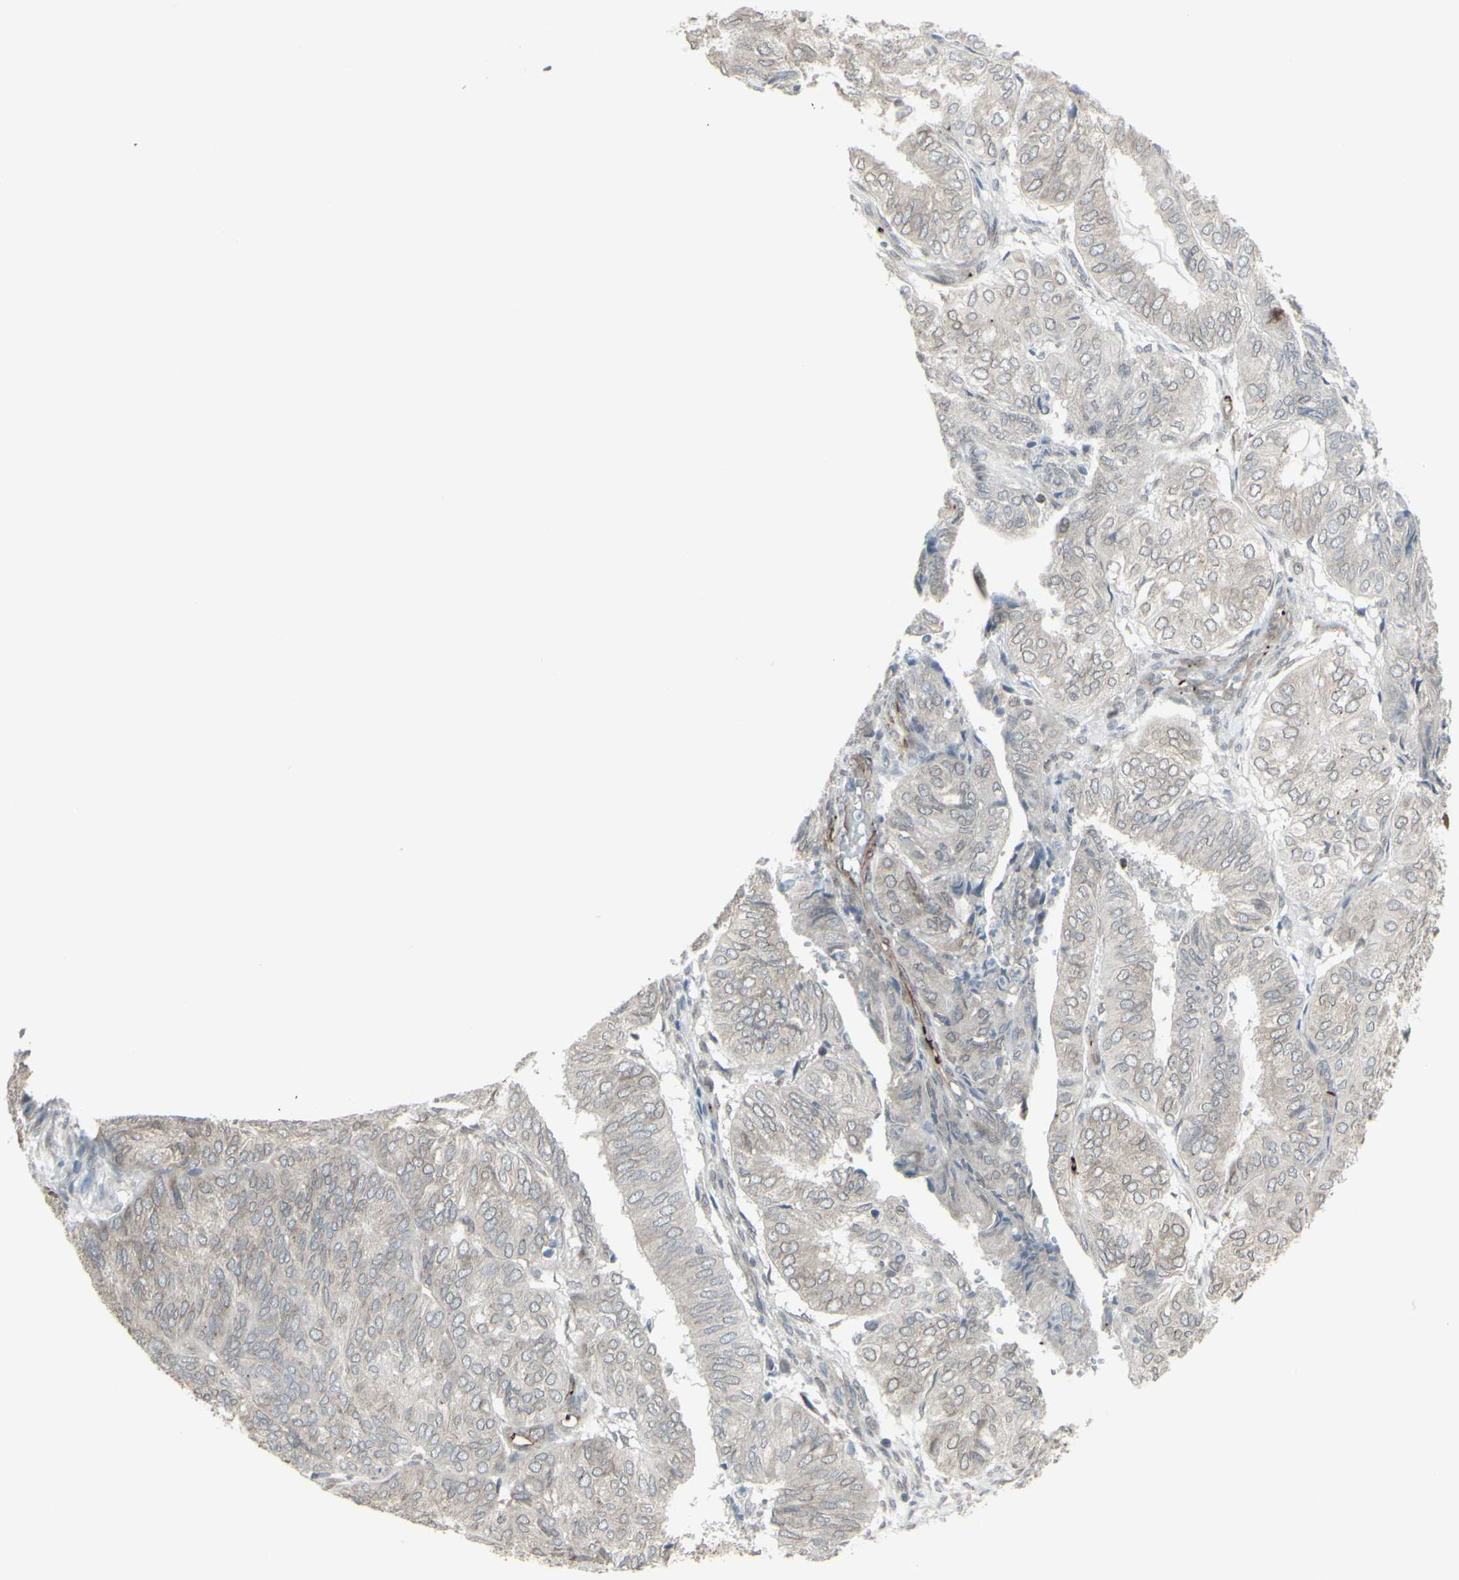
{"staining": {"intensity": "weak", "quantity": ">75%", "location": "cytoplasmic/membranous"}, "tissue": "endometrial cancer", "cell_type": "Tumor cells", "image_type": "cancer", "snomed": [{"axis": "morphology", "description": "Adenocarcinoma, NOS"}, {"axis": "topography", "description": "Uterus"}], "caption": "Endometrial adenocarcinoma tissue reveals weak cytoplasmic/membranous expression in approximately >75% of tumor cells (IHC, brightfield microscopy, high magnification).", "gene": "DTX3L", "patient": {"sex": "female", "age": 60}}